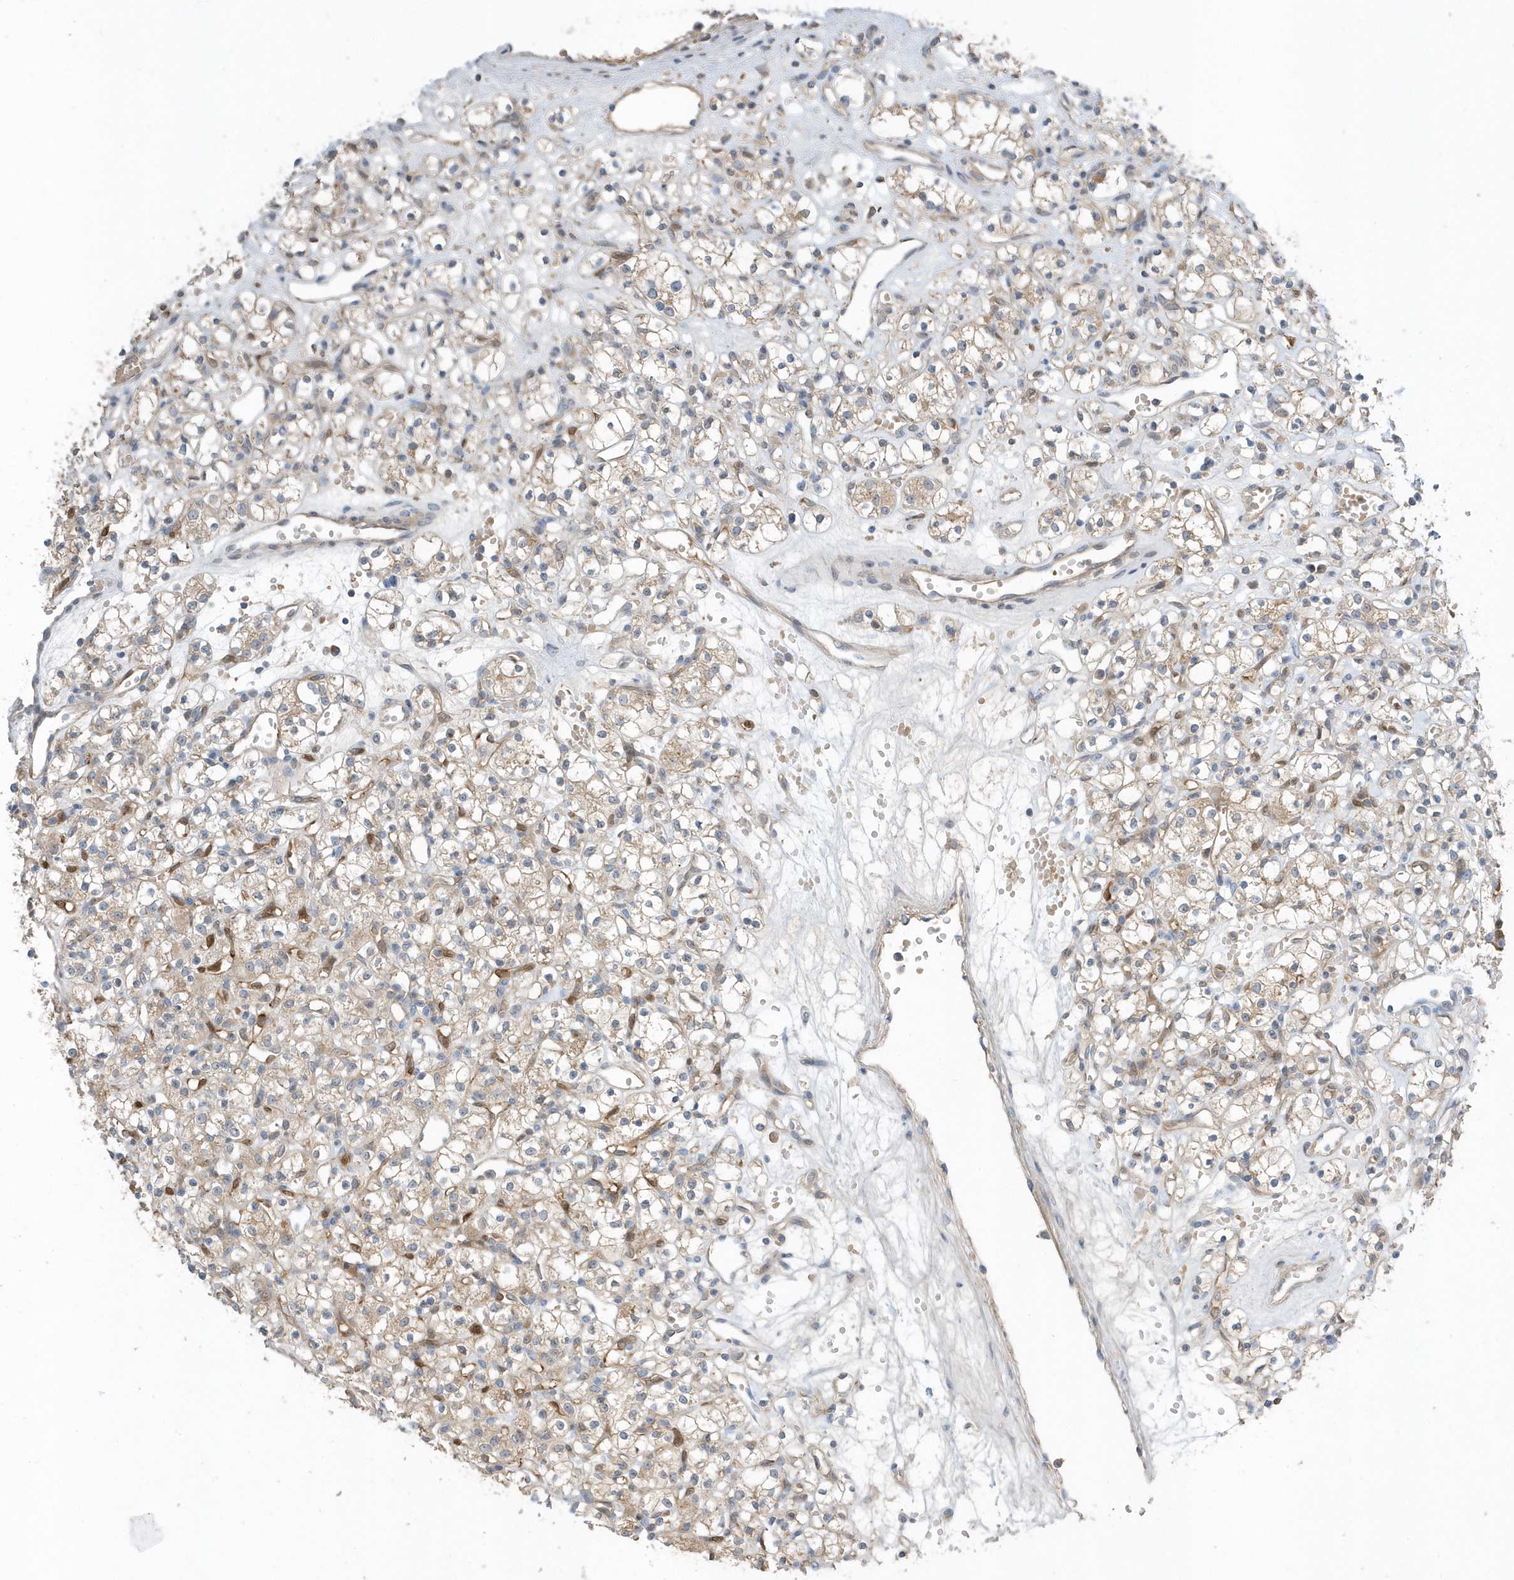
{"staining": {"intensity": "weak", "quantity": "25%-75%", "location": "cytoplasmic/membranous"}, "tissue": "renal cancer", "cell_type": "Tumor cells", "image_type": "cancer", "snomed": [{"axis": "morphology", "description": "Adenocarcinoma, NOS"}, {"axis": "topography", "description": "Kidney"}], "caption": "This image demonstrates IHC staining of renal cancer, with low weak cytoplasmic/membranous expression in about 25%-75% of tumor cells.", "gene": "USP53", "patient": {"sex": "female", "age": 59}}